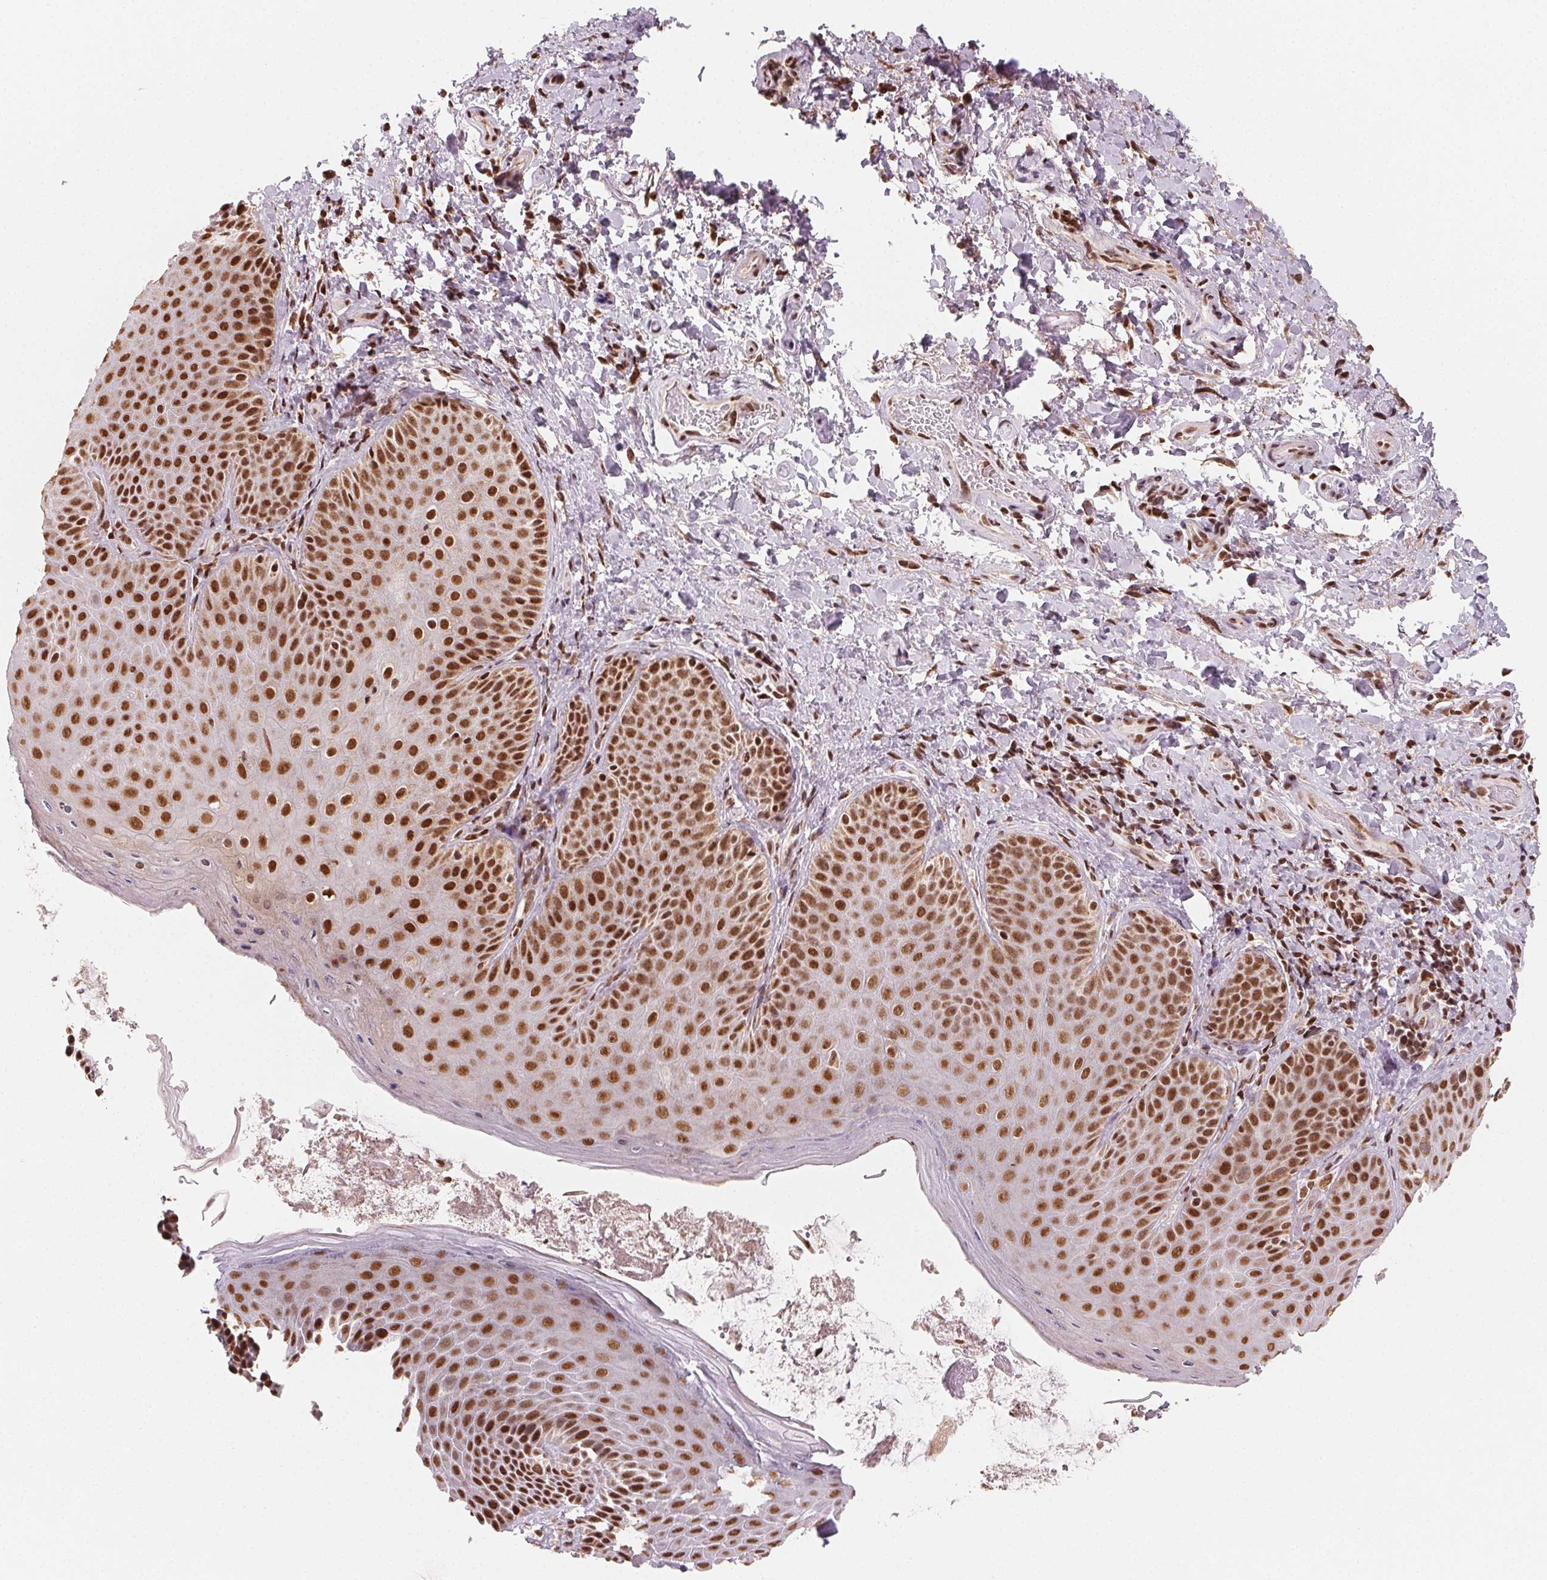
{"staining": {"intensity": "strong", "quantity": ">75%", "location": "nuclear"}, "tissue": "skin", "cell_type": "Epidermal cells", "image_type": "normal", "snomed": [{"axis": "morphology", "description": "Normal tissue, NOS"}, {"axis": "topography", "description": "Anal"}, {"axis": "topography", "description": "Peripheral nerve tissue"}], "caption": "IHC micrograph of normal skin stained for a protein (brown), which shows high levels of strong nuclear staining in approximately >75% of epidermal cells.", "gene": "TOPORS", "patient": {"sex": "male", "age": 51}}